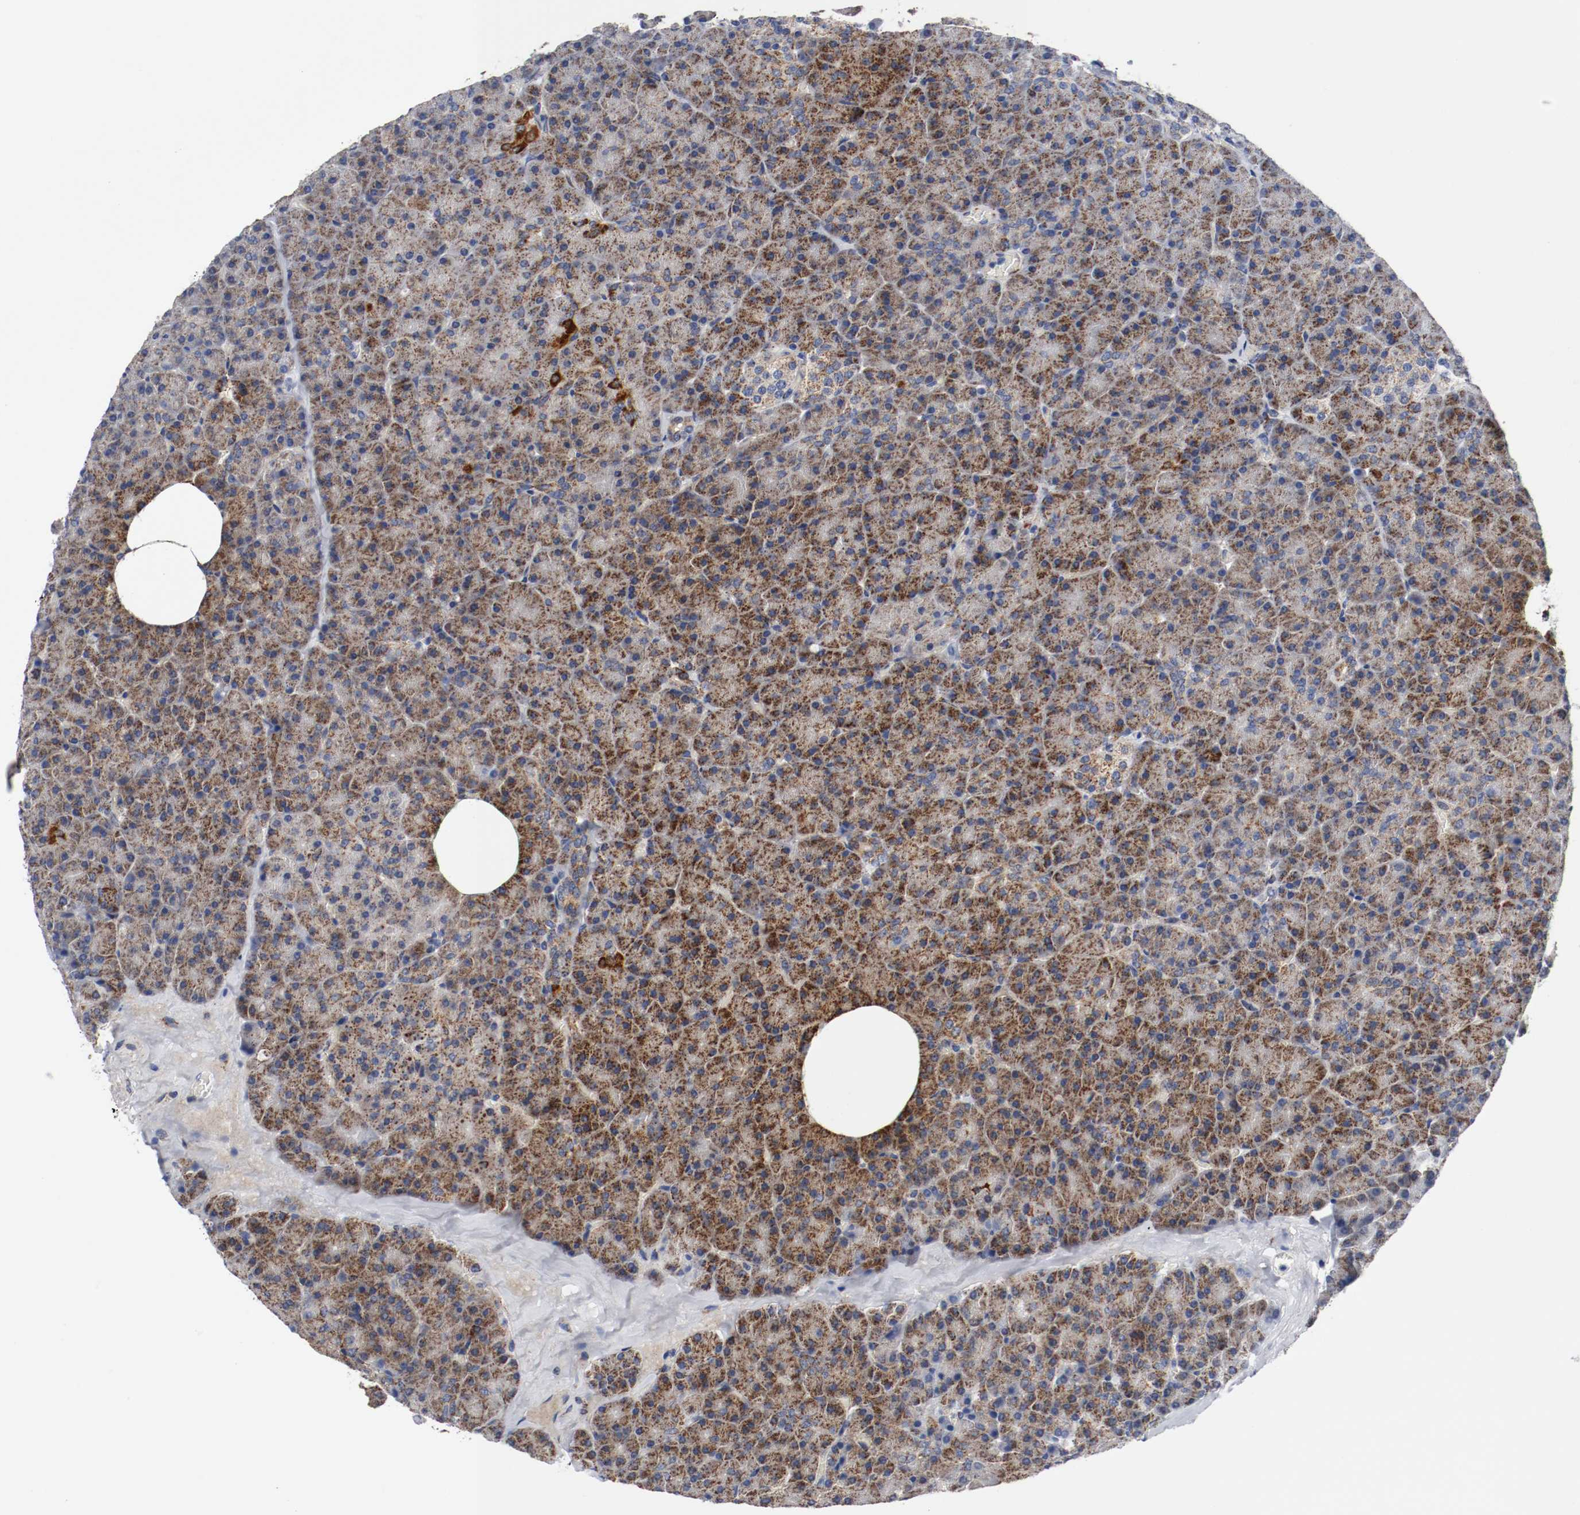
{"staining": {"intensity": "moderate", "quantity": ">75%", "location": "cytoplasmic/membranous"}, "tissue": "pancreas", "cell_type": "Exocrine glandular cells", "image_type": "normal", "snomed": [{"axis": "morphology", "description": "Normal tissue, NOS"}, {"axis": "topography", "description": "Pancreas"}], "caption": "Moderate cytoplasmic/membranous staining is seen in about >75% of exocrine glandular cells in benign pancreas.", "gene": "TUBD1", "patient": {"sex": "female", "age": 35}}